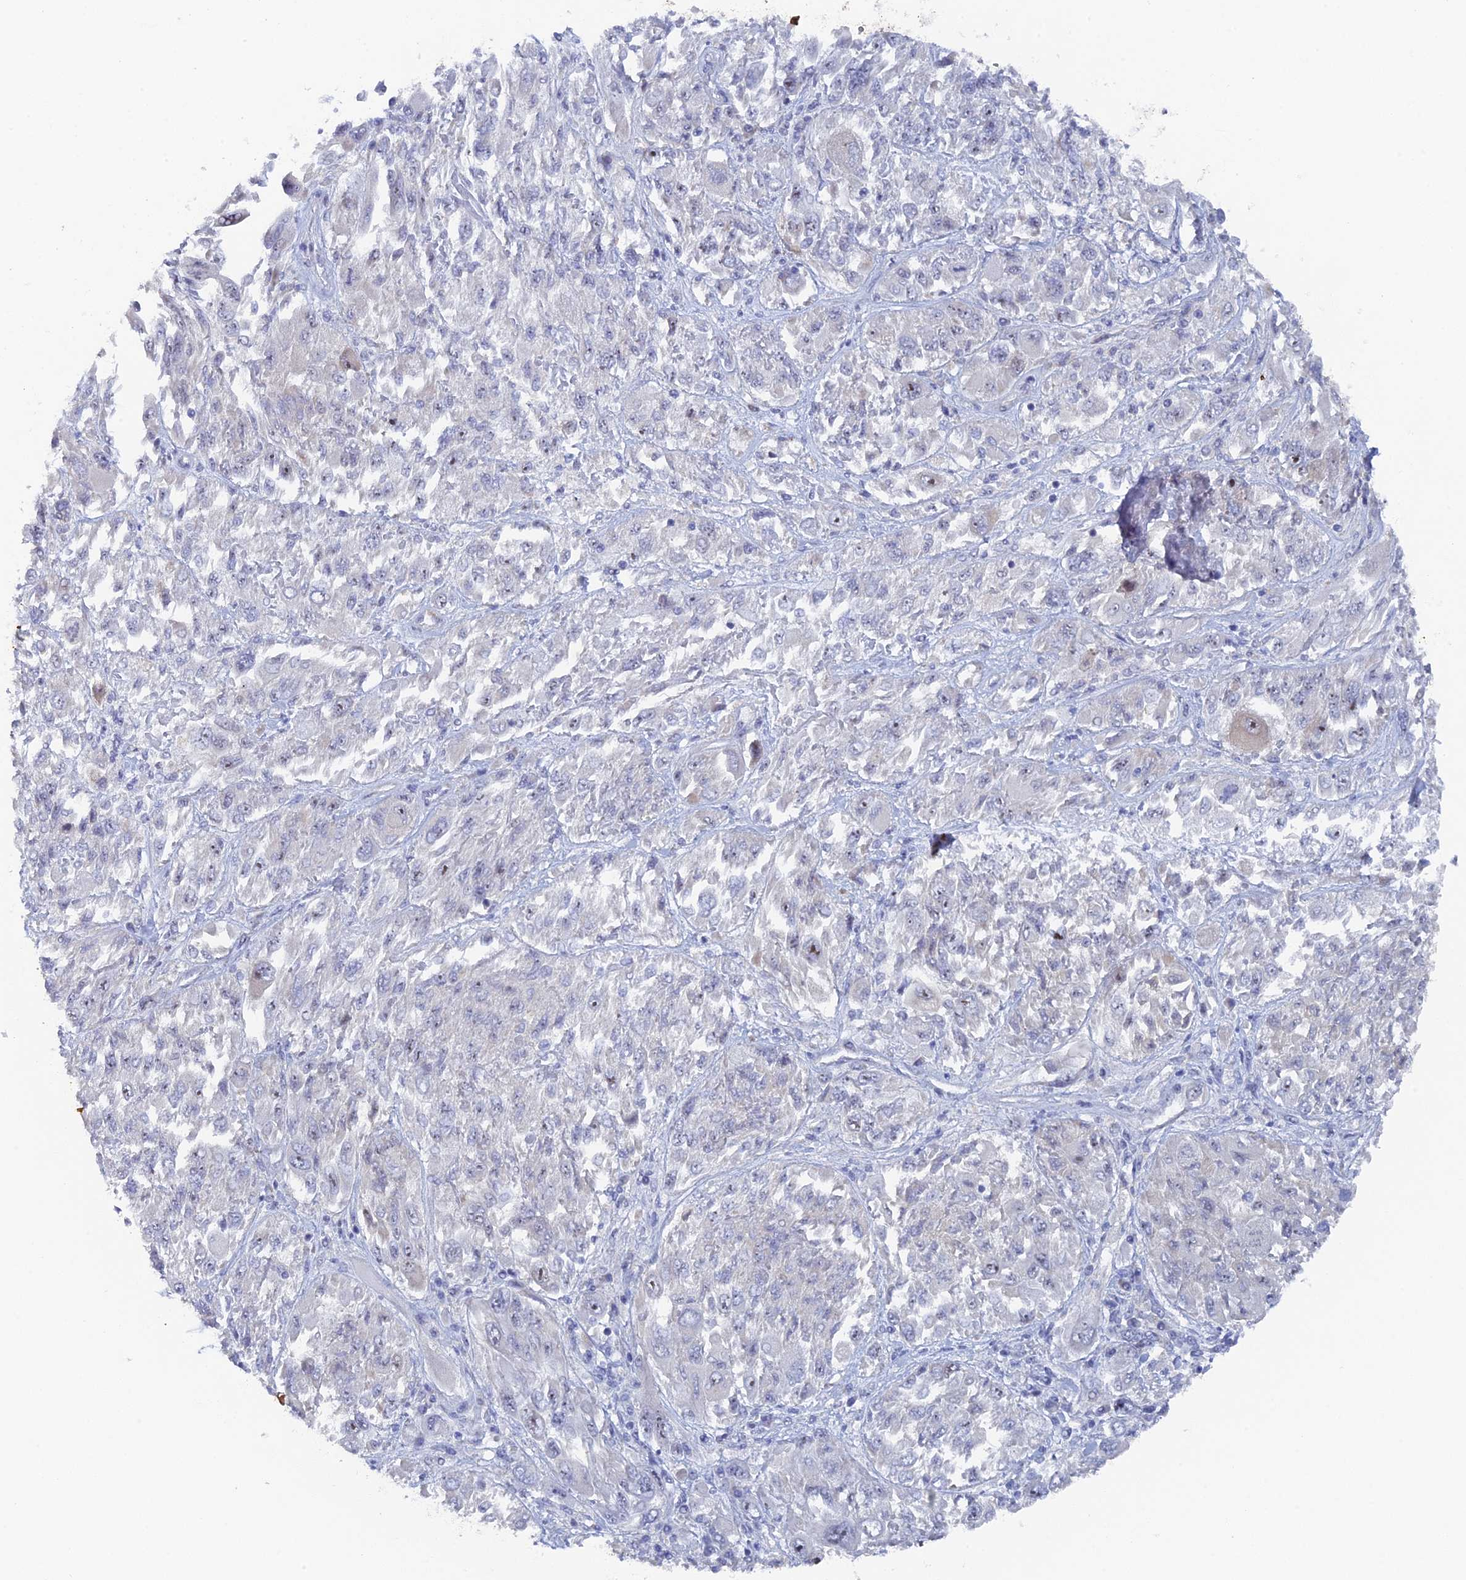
{"staining": {"intensity": "negative", "quantity": "none", "location": "none"}, "tissue": "melanoma", "cell_type": "Tumor cells", "image_type": "cancer", "snomed": [{"axis": "morphology", "description": "Malignant melanoma, NOS"}, {"axis": "topography", "description": "Skin"}], "caption": "IHC histopathology image of malignant melanoma stained for a protein (brown), which shows no staining in tumor cells. (Brightfield microscopy of DAB (3,3'-diaminobenzidine) immunohistochemistry (IHC) at high magnification).", "gene": "SRFBP1", "patient": {"sex": "female", "age": 91}}